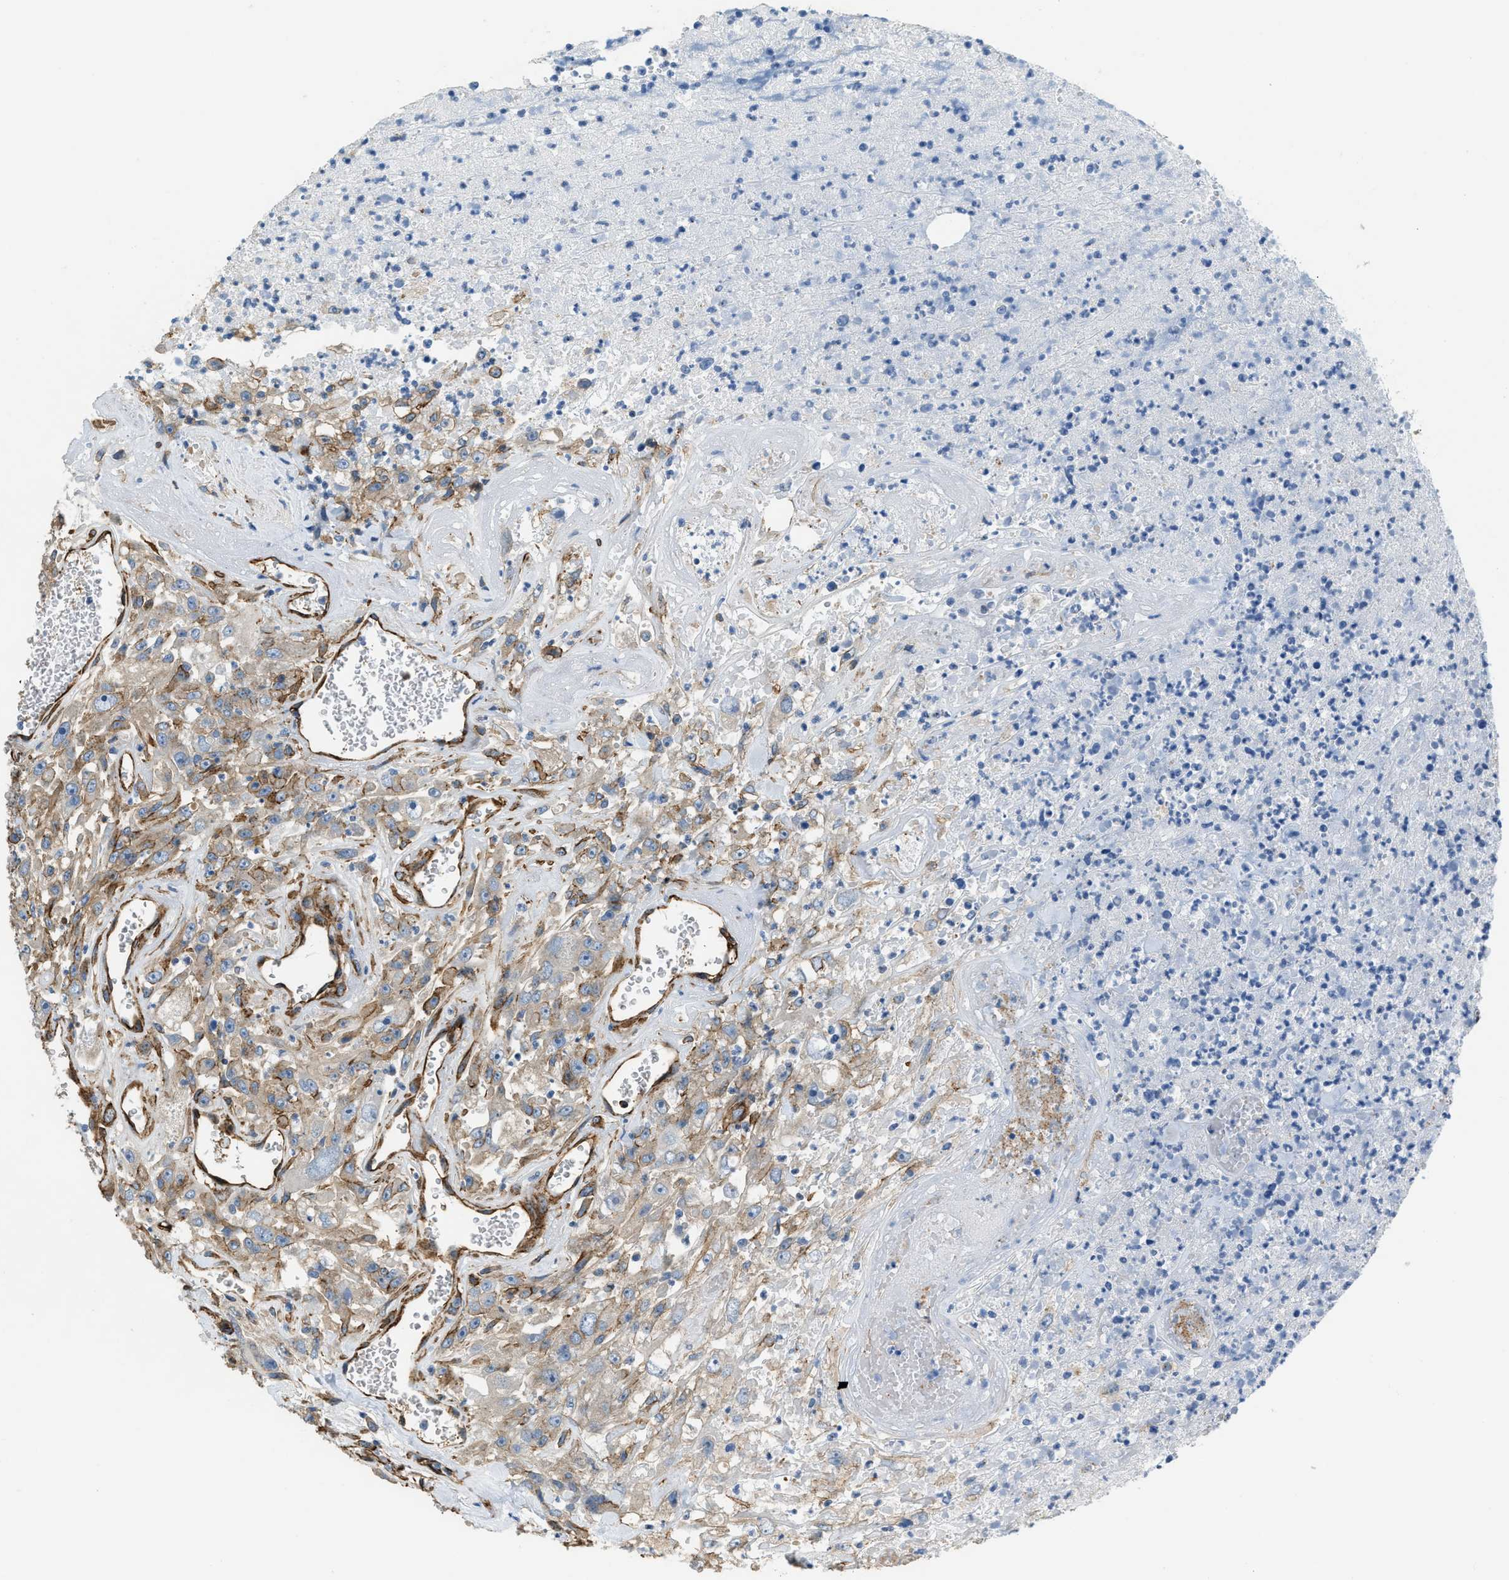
{"staining": {"intensity": "moderate", "quantity": ">75%", "location": "cytoplasmic/membranous"}, "tissue": "urothelial cancer", "cell_type": "Tumor cells", "image_type": "cancer", "snomed": [{"axis": "morphology", "description": "Urothelial carcinoma, High grade"}, {"axis": "topography", "description": "Urinary bladder"}], "caption": "This is a histology image of IHC staining of urothelial carcinoma (high-grade), which shows moderate expression in the cytoplasmic/membranous of tumor cells.", "gene": "TMEM43", "patient": {"sex": "male", "age": 46}}